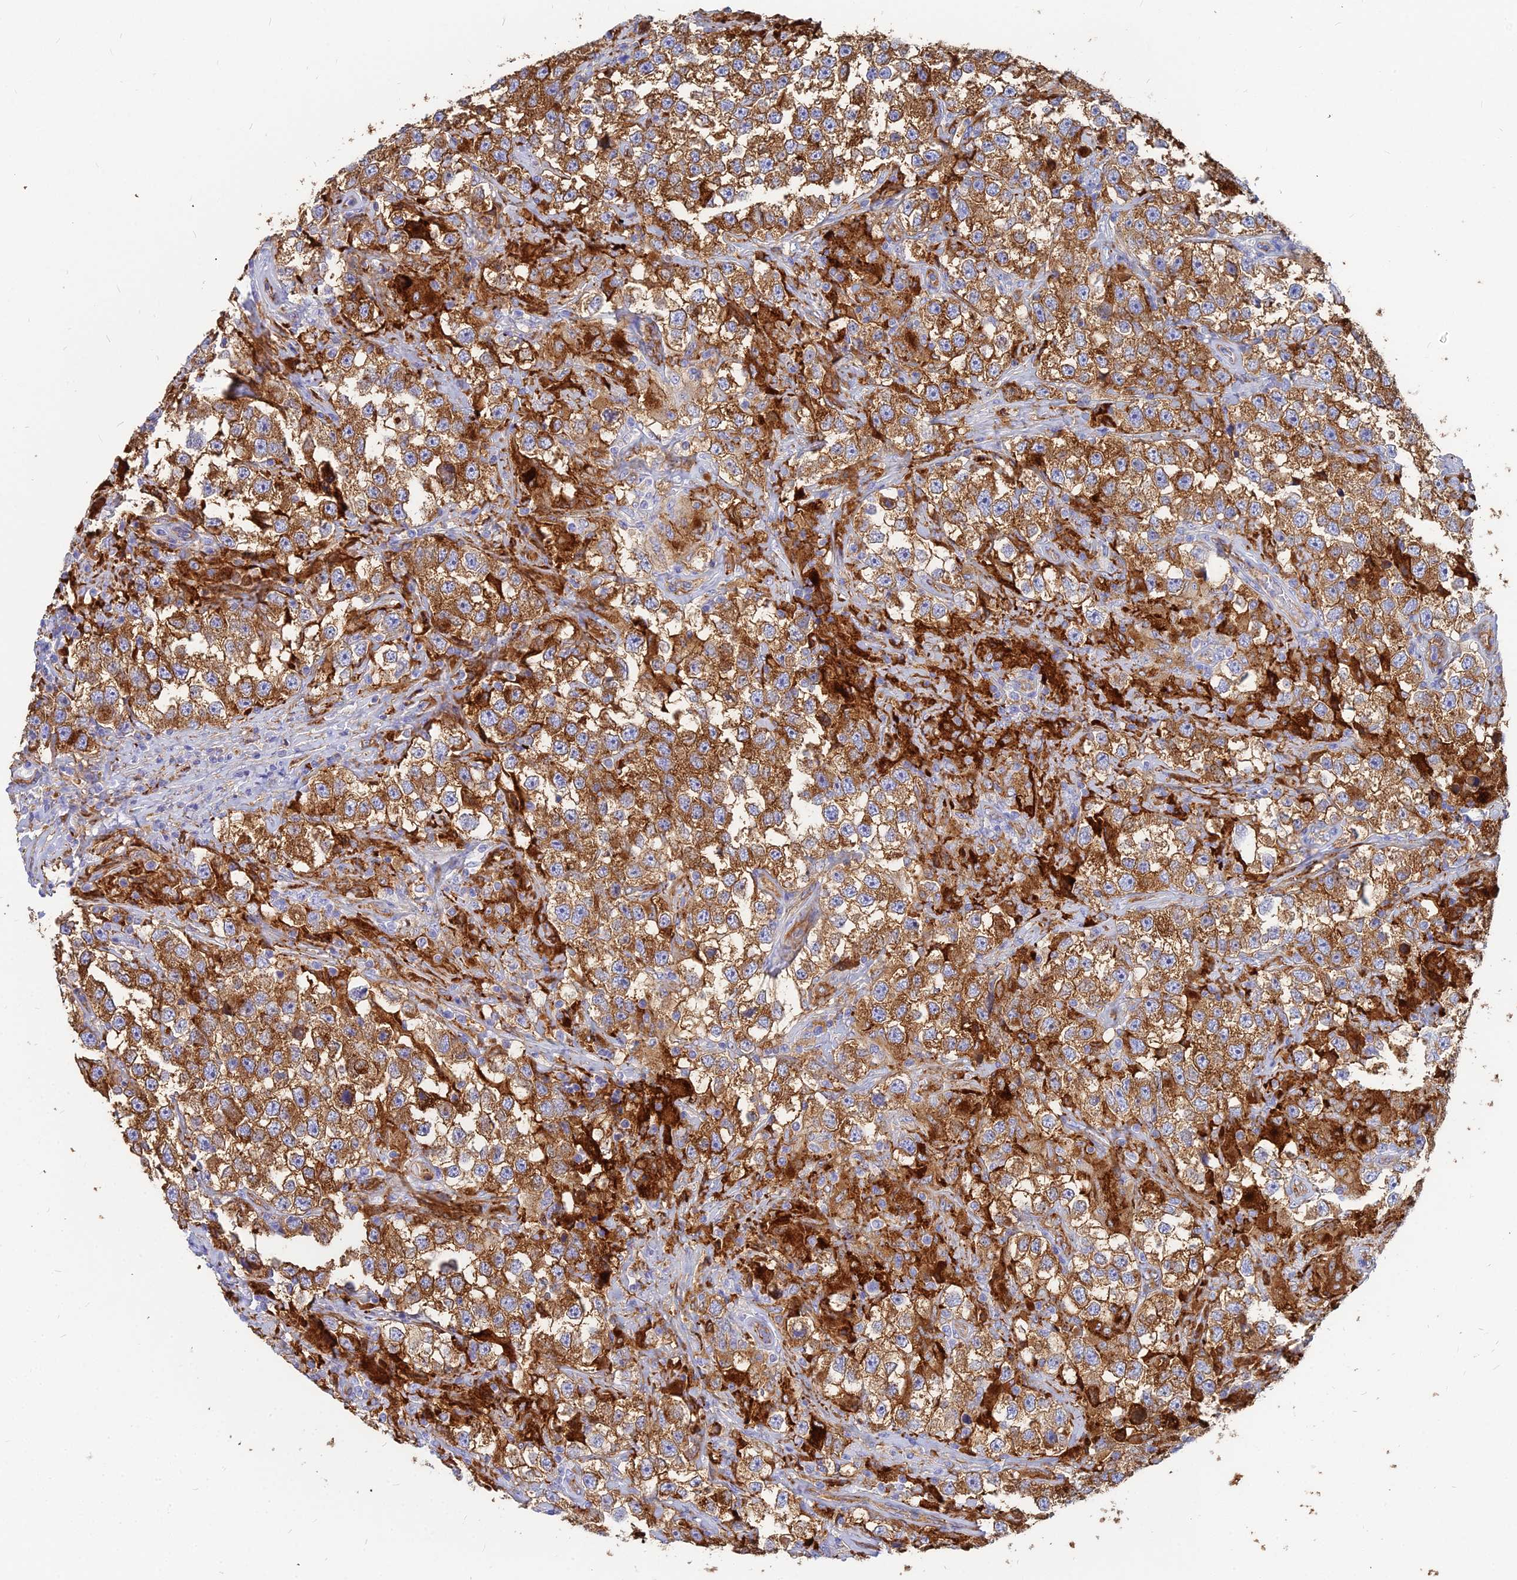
{"staining": {"intensity": "strong", "quantity": ">75%", "location": "cytoplasmic/membranous"}, "tissue": "testis cancer", "cell_type": "Tumor cells", "image_type": "cancer", "snomed": [{"axis": "morphology", "description": "Seminoma, NOS"}, {"axis": "topography", "description": "Testis"}], "caption": "Protein expression analysis of testis cancer reveals strong cytoplasmic/membranous staining in about >75% of tumor cells. (Brightfield microscopy of DAB IHC at high magnification).", "gene": "VAT1", "patient": {"sex": "male", "age": 46}}